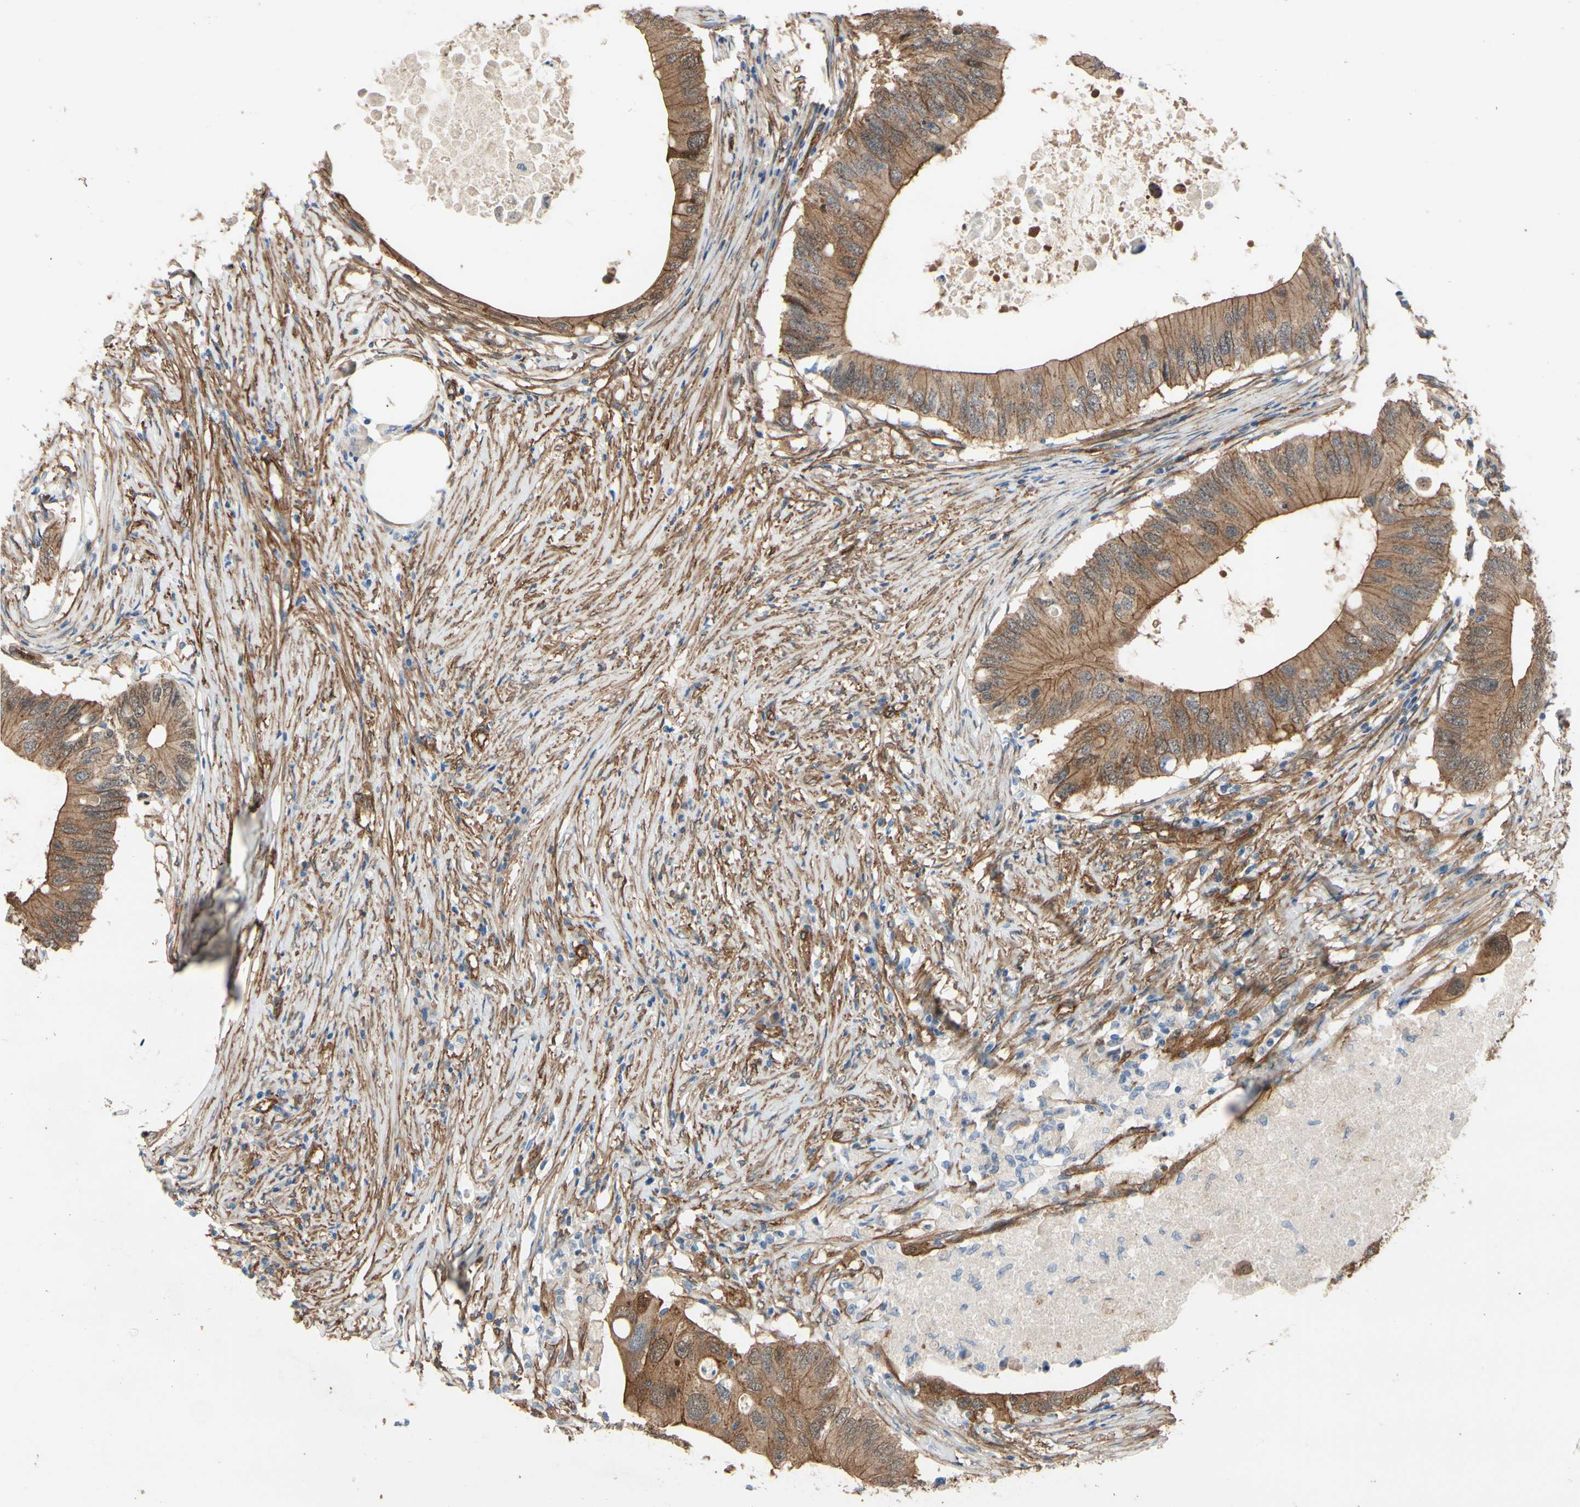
{"staining": {"intensity": "moderate", "quantity": ">75%", "location": "cytoplasmic/membranous"}, "tissue": "colorectal cancer", "cell_type": "Tumor cells", "image_type": "cancer", "snomed": [{"axis": "morphology", "description": "Adenocarcinoma, NOS"}, {"axis": "topography", "description": "Colon"}], "caption": "Immunohistochemistry image of neoplastic tissue: human colorectal adenocarcinoma stained using IHC reveals medium levels of moderate protein expression localized specifically in the cytoplasmic/membranous of tumor cells, appearing as a cytoplasmic/membranous brown color.", "gene": "CTTNBP2", "patient": {"sex": "male", "age": 71}}